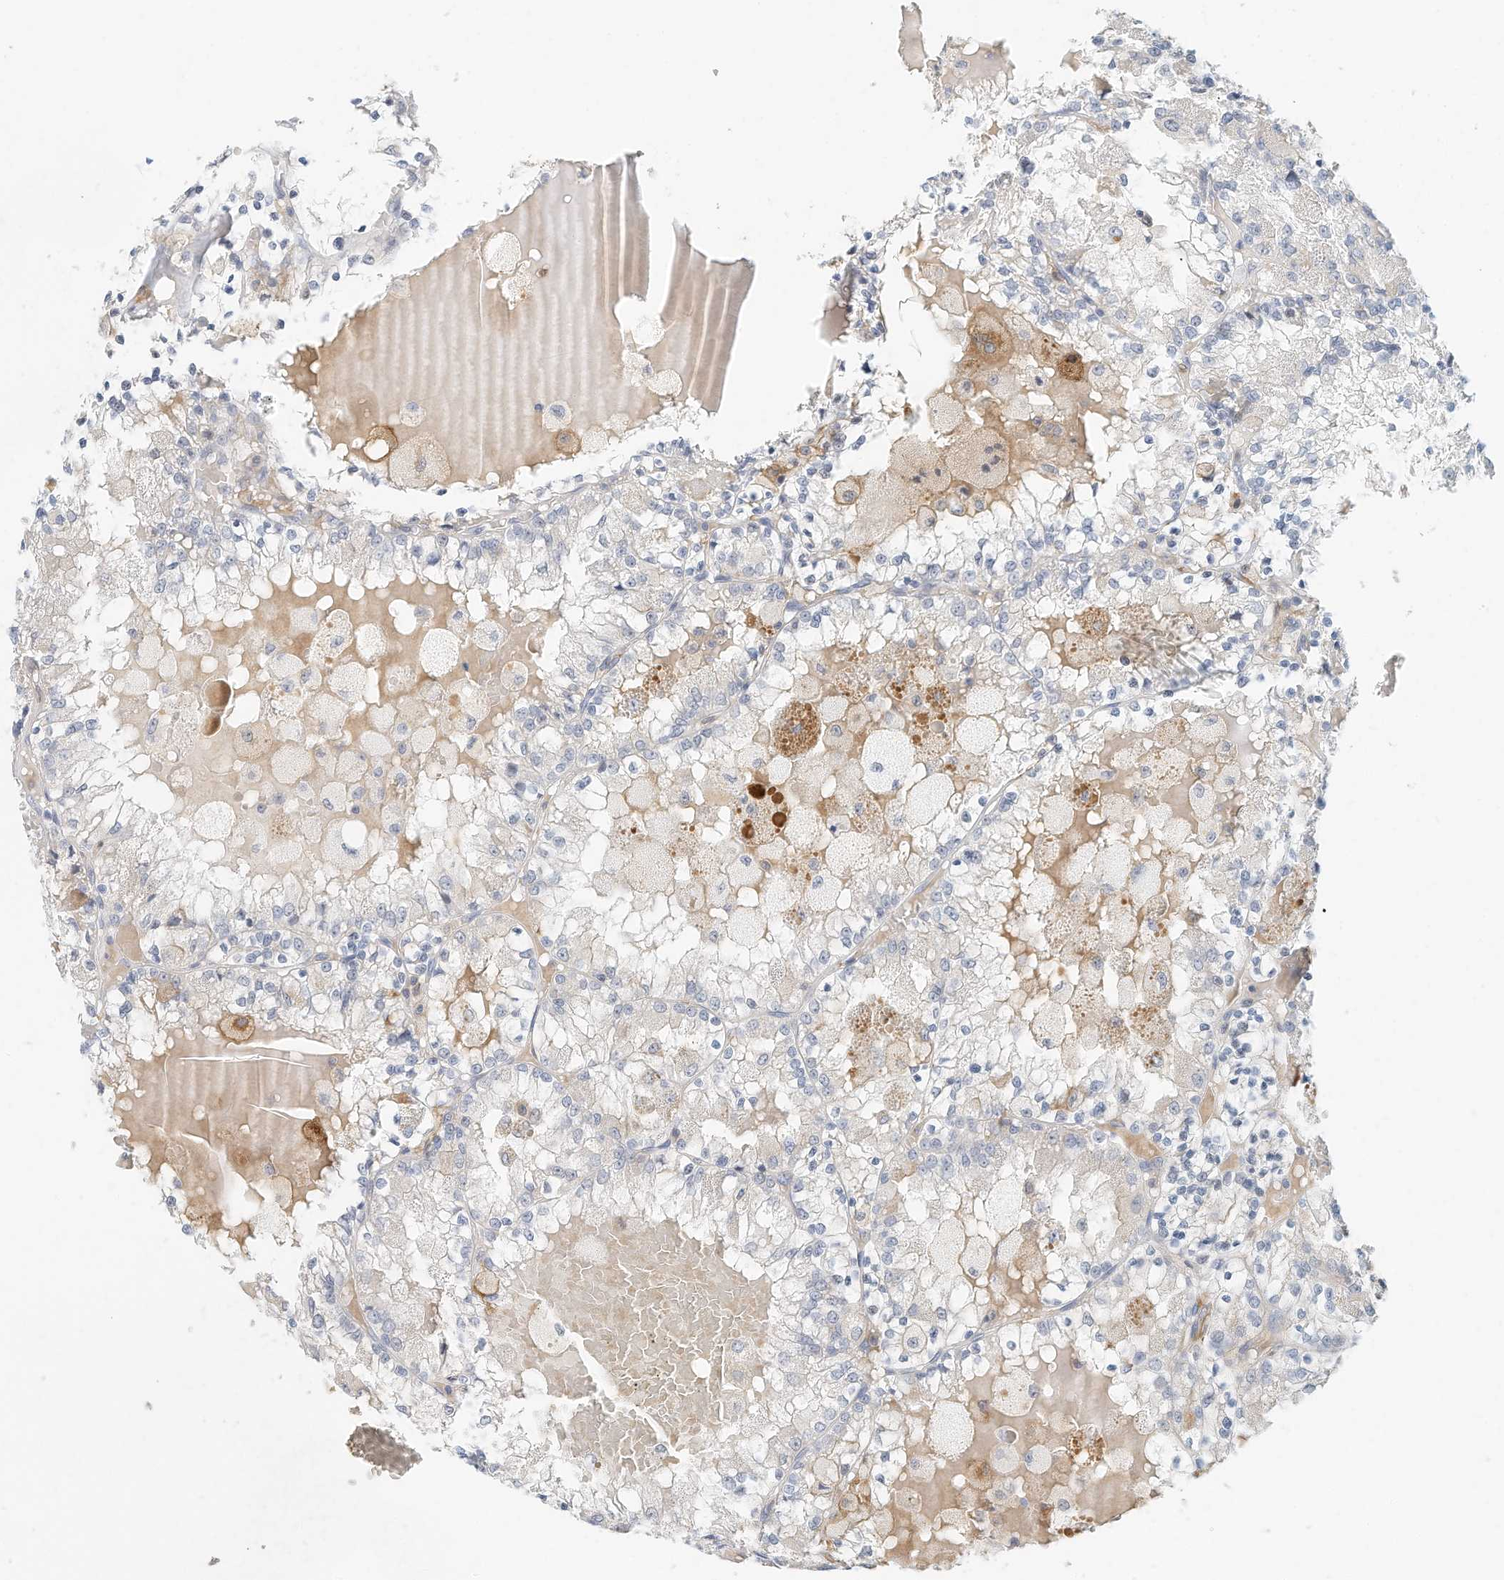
{"staining": {"intensity": "negative", "quantity": "none", "location": "none"}, "tissue": "renal cancer", "cell_type": "Tumor cells", "image_type": "cancer", "snomed": [{"axis": "morphology", "description": "Adenocarcinoma, NOS"}, {"axis": "topography", "description": "Kidney"}], "caption": "Photomicrograph shows no protein staining in tumor cells of renal cancer (adenocarcinoma) tissue.", "gene": "MICAL1", "patient": {"sex": "female", "age": 56}}